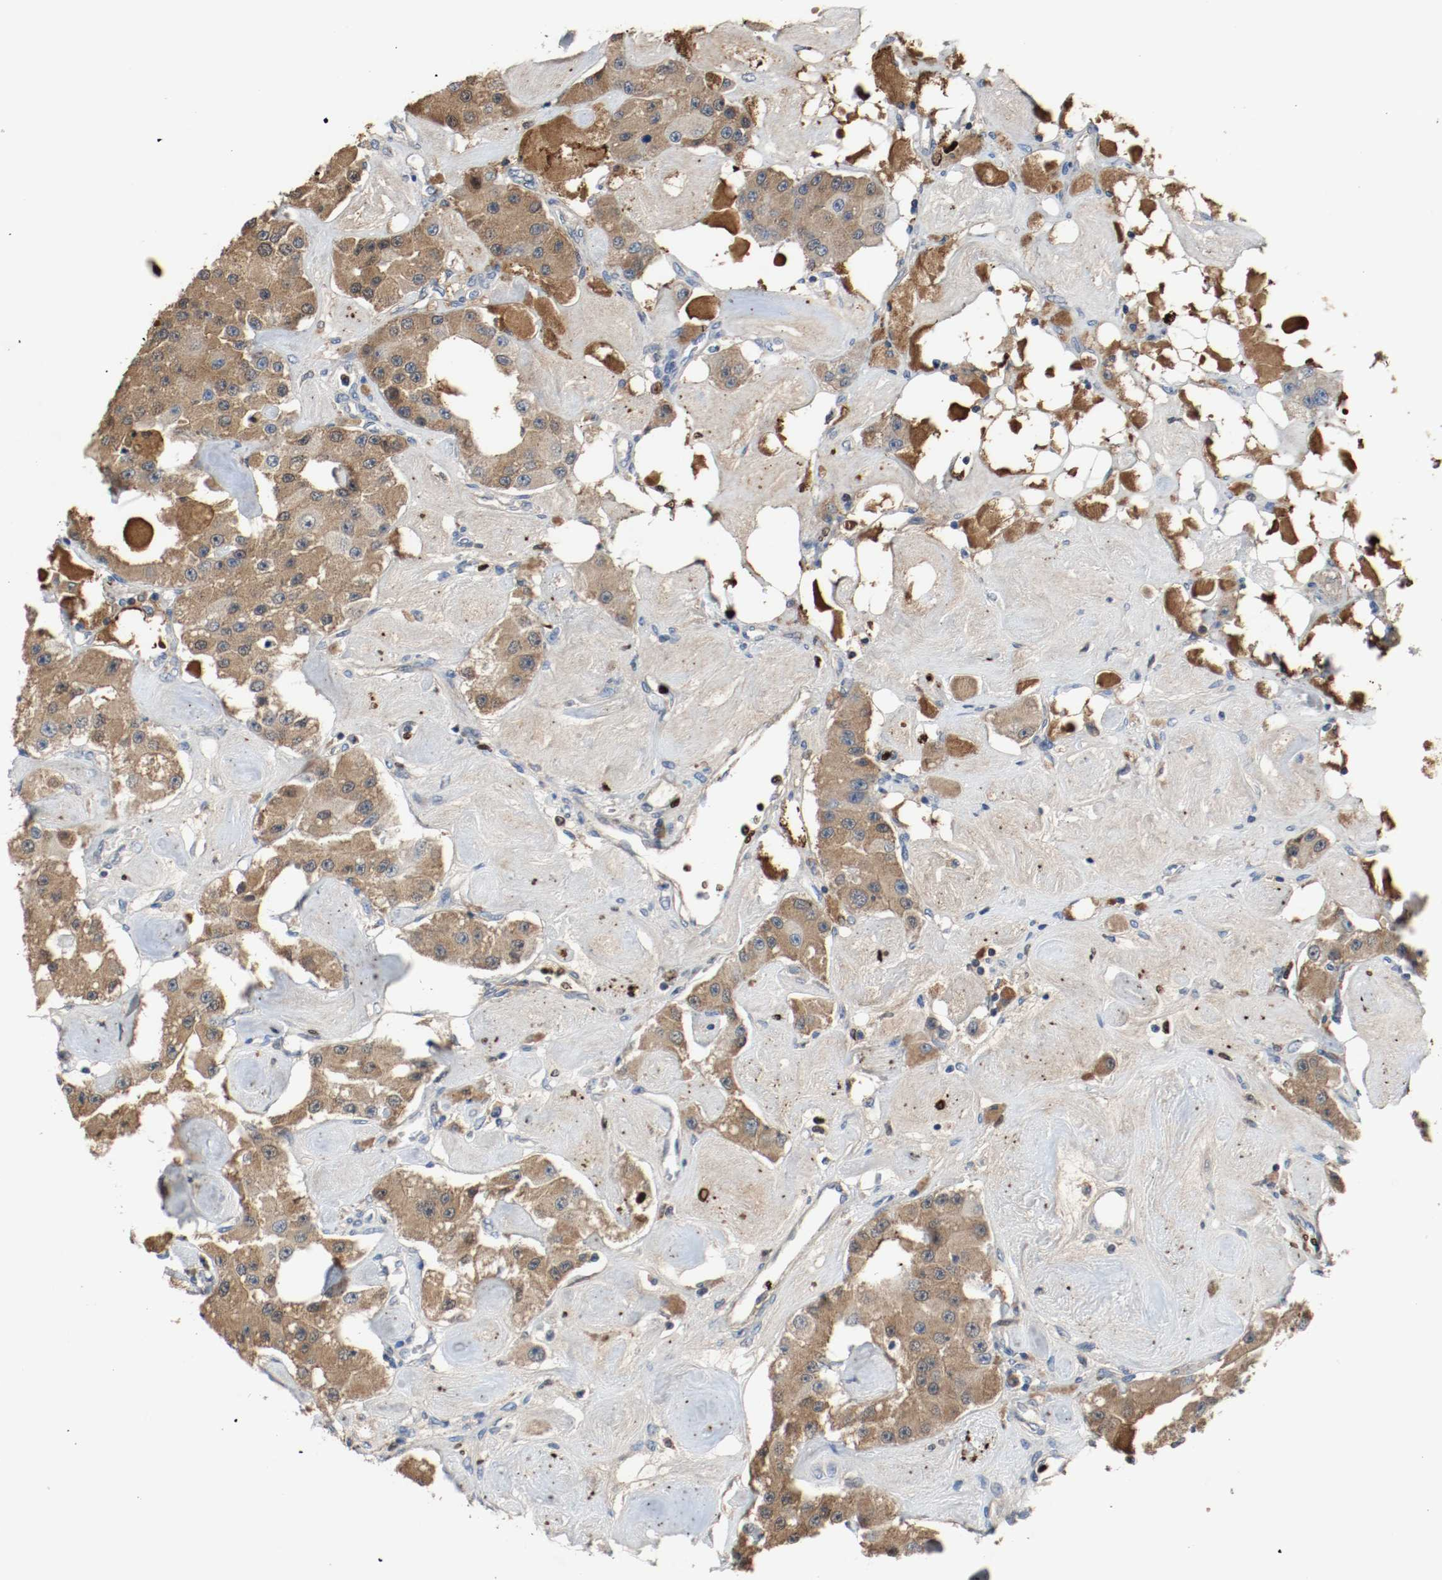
{"staining": {"intensity": "moderate", "quantity": ">75%", "location": "cytoplasmic/membranous"}, "tissue": "carcinoid", "cell_type": "Tumor cells", "image_type": "cancer", "snomed": [{"axis": "morphology", "description": "Carcinoid, malignant, NOS"}, {"axis": "topography", "description": "Pancreas"}], "caption": "Immunohistochemistry (DAB (3,3'-diaminobenzidine)) staining of carcinoid displays moderate cytoplasmic/membranous protein staining in about >75% of tumor cells.", "gene": "BLK", "patient": {"sex": "male", "age": 41}}